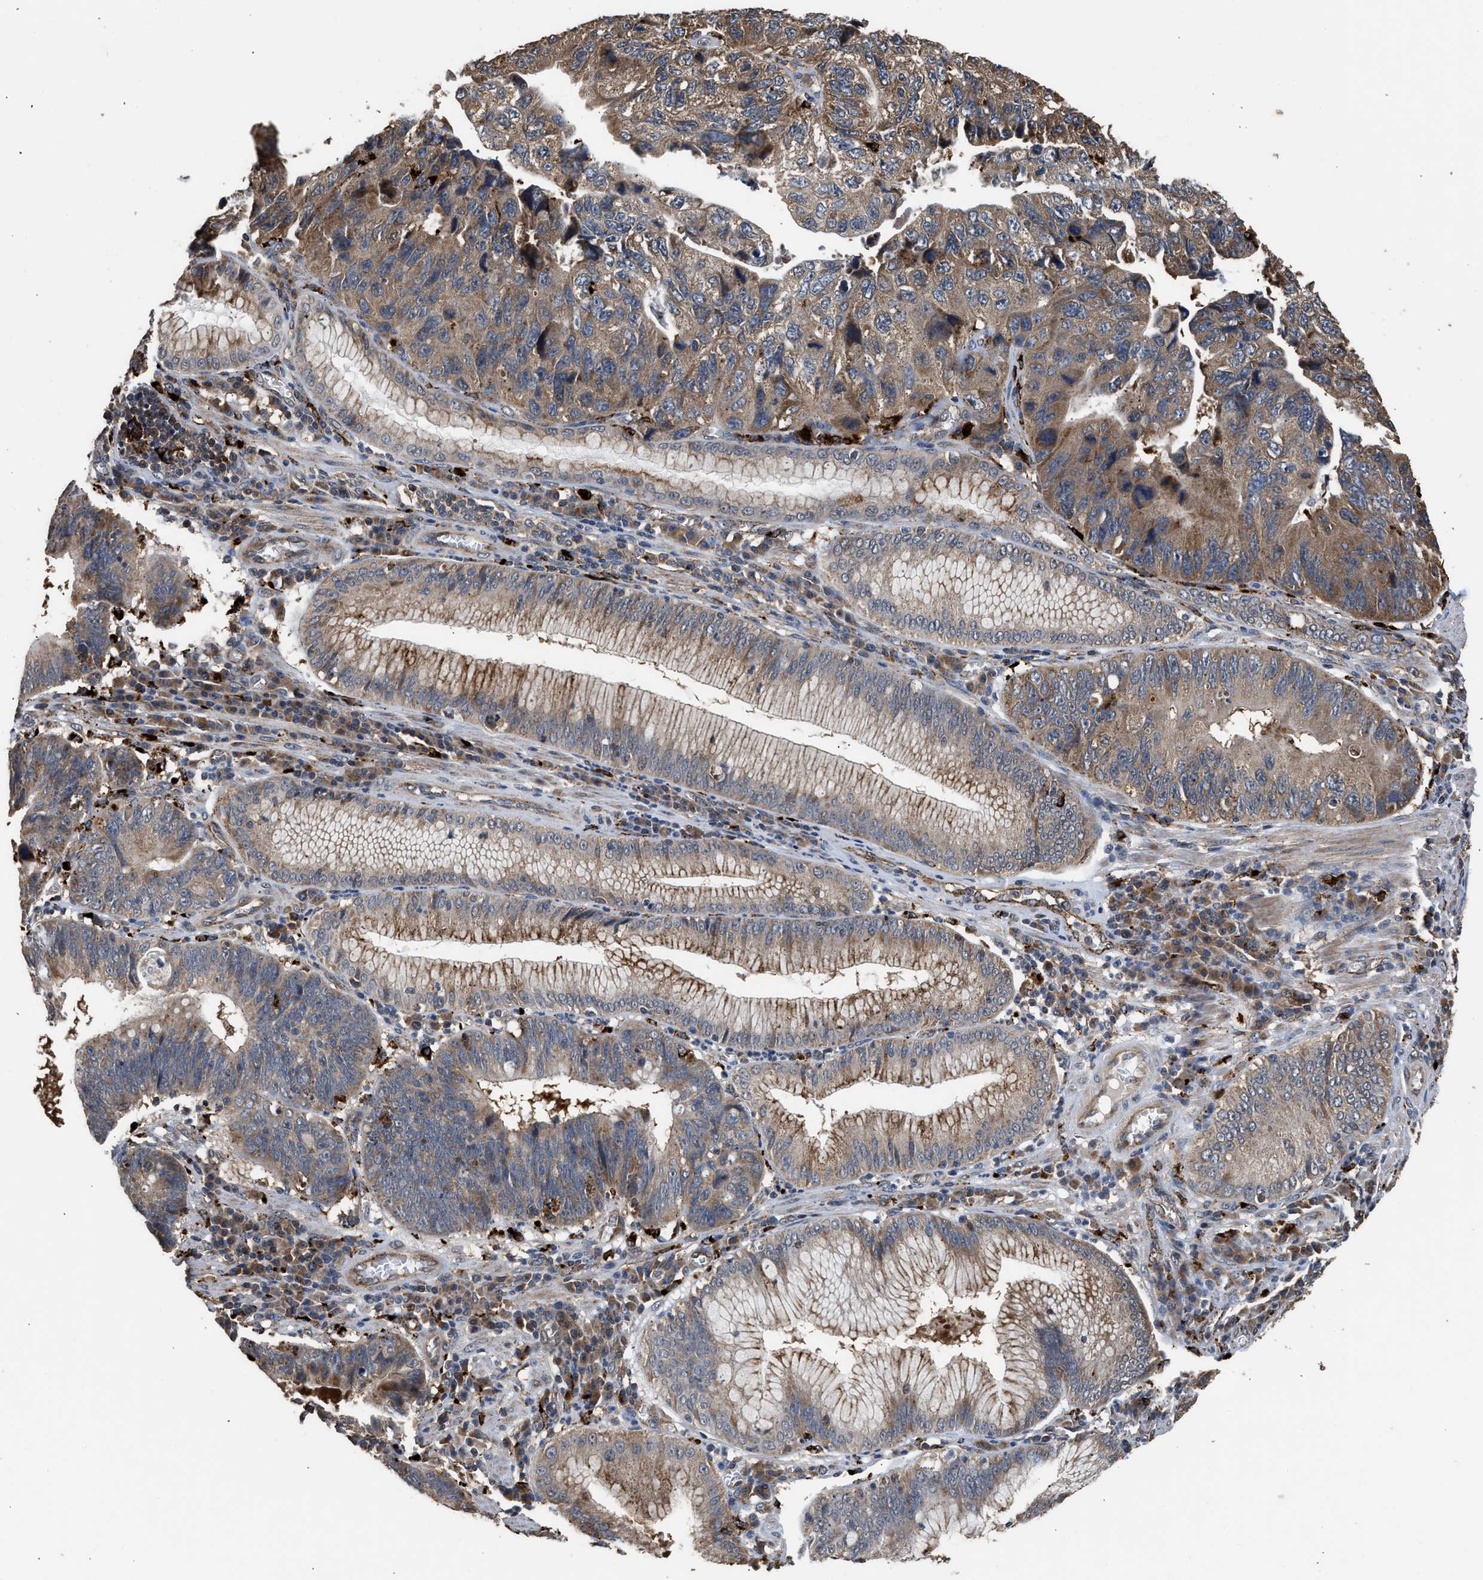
{"staining": {"intensity": "moderate", "quantity": ">75%", "location": "cytoplasmic/membranous"}, "tissue": "stomach cancer", "cell_type": "Tumor cells", "image_type": "cancer", "snomed": [{"axis": "morphology", "description": "Adenocarcinoma, NOS"}, {"axis": "topography", "description": "Stomach"}], "caption": "Moderate cytoplasmic/membranous protein staining is appreciated in approximately >75% of tumor cells in stomach adenocarcinoma. (DAB (3,3'-diaminobenzidine) = brown stain, brightfield microscopy at high magnification).", "gene": "CTSV", "patient": {"sex": "male", "age": 59}}